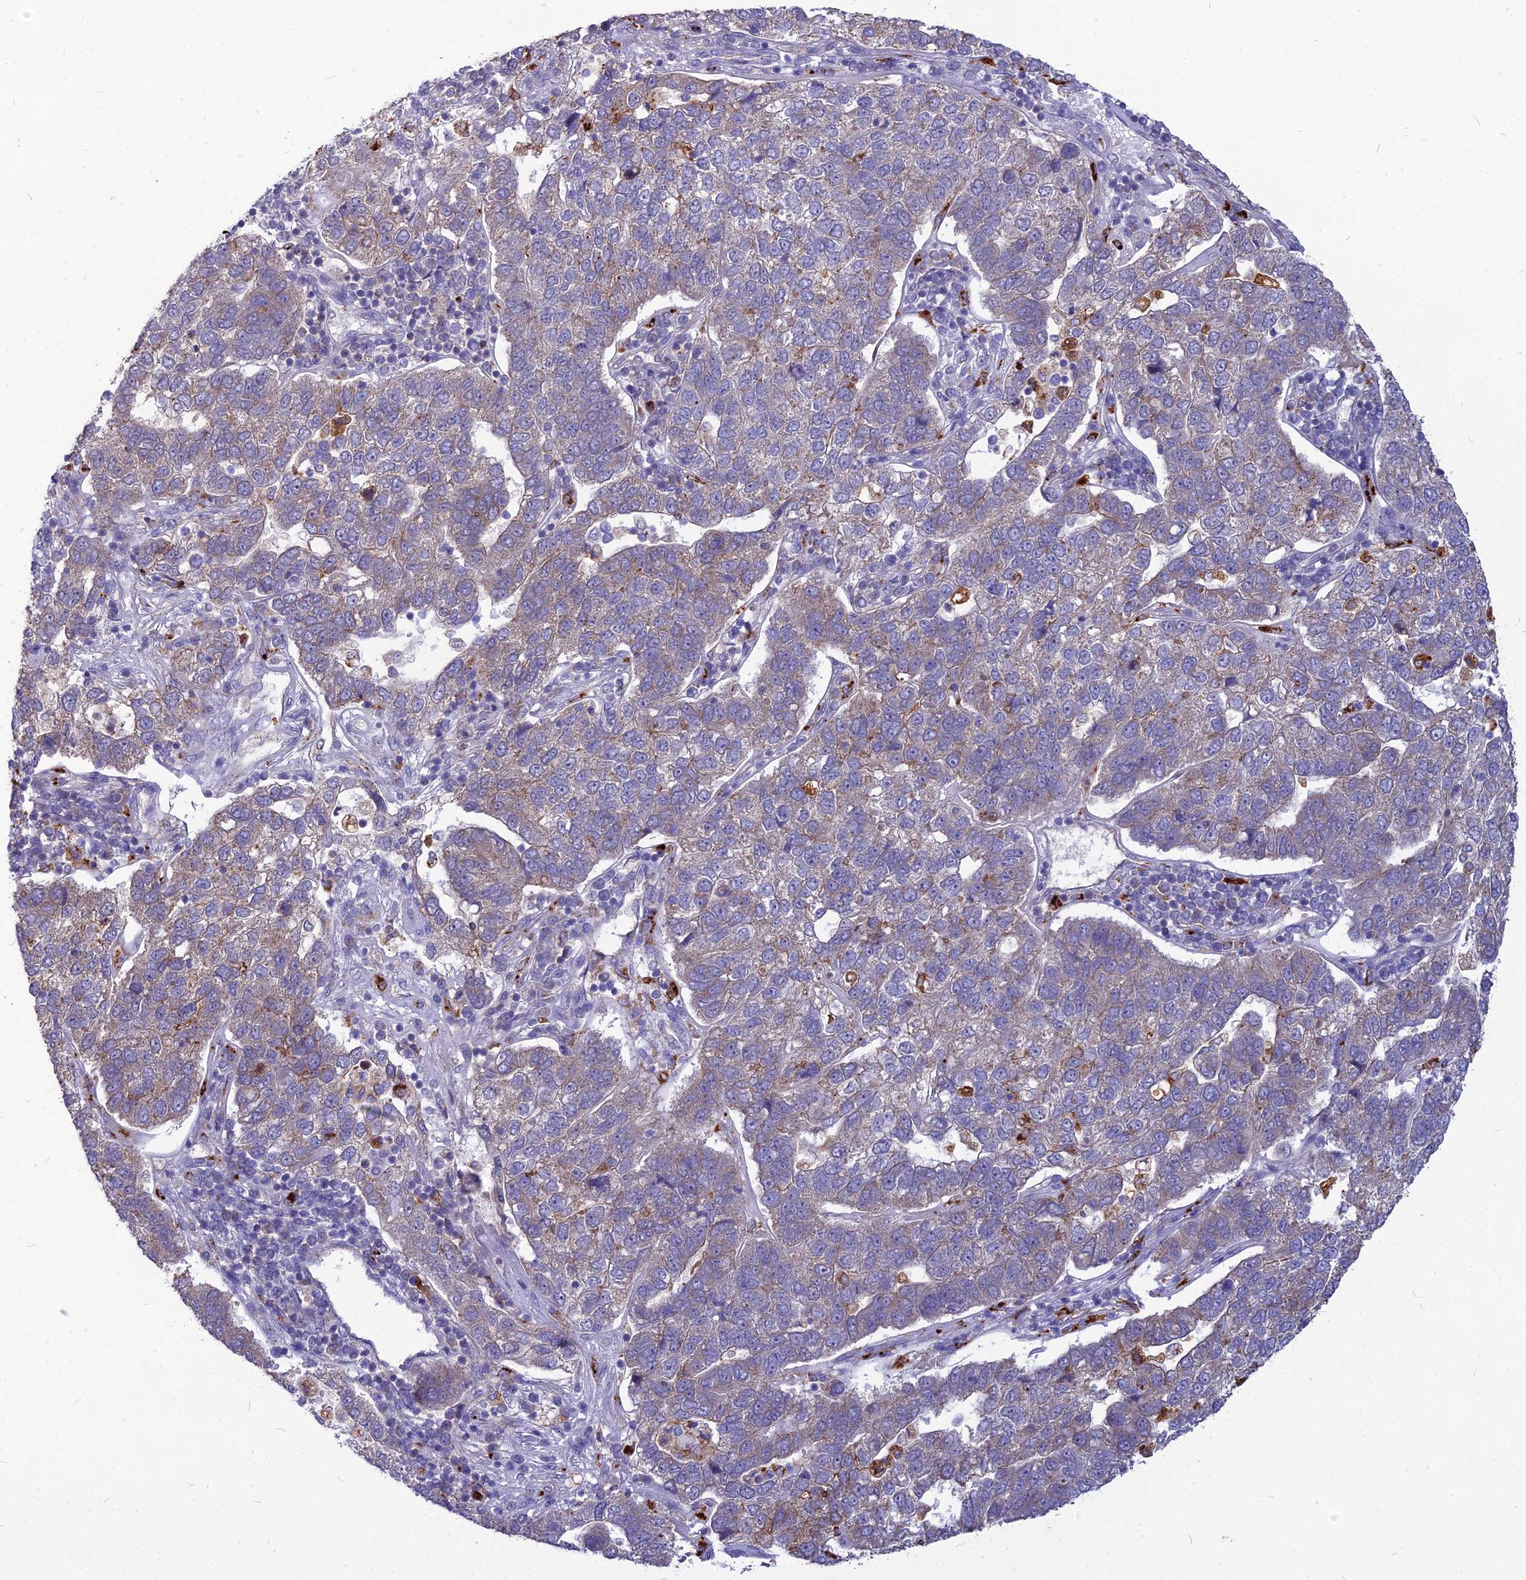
{"staining": {"intensity": "weak", "quantity": ">75%", "location": "cytoplasmic/membranous"}, "tissue": "pancreatic cancer", "cell_type": "Tumor cells", "image_type": "cancer", "snomed": [{"axis": "morphology", "description": "Adenocarcinoma, NOS"}, {"axis": "topography", "description": "Pancreas"}], "caption": "Weak cytoplasmic/membranous staining is identified in approximately >75% of tumor cells in pancreatic cancer (adenocarcinoma). (brown staining indicates protein expression, while blue staining denotes nuclei).", "gene": "PCED1B", "patient": {"sex": "female", "age": 61}}